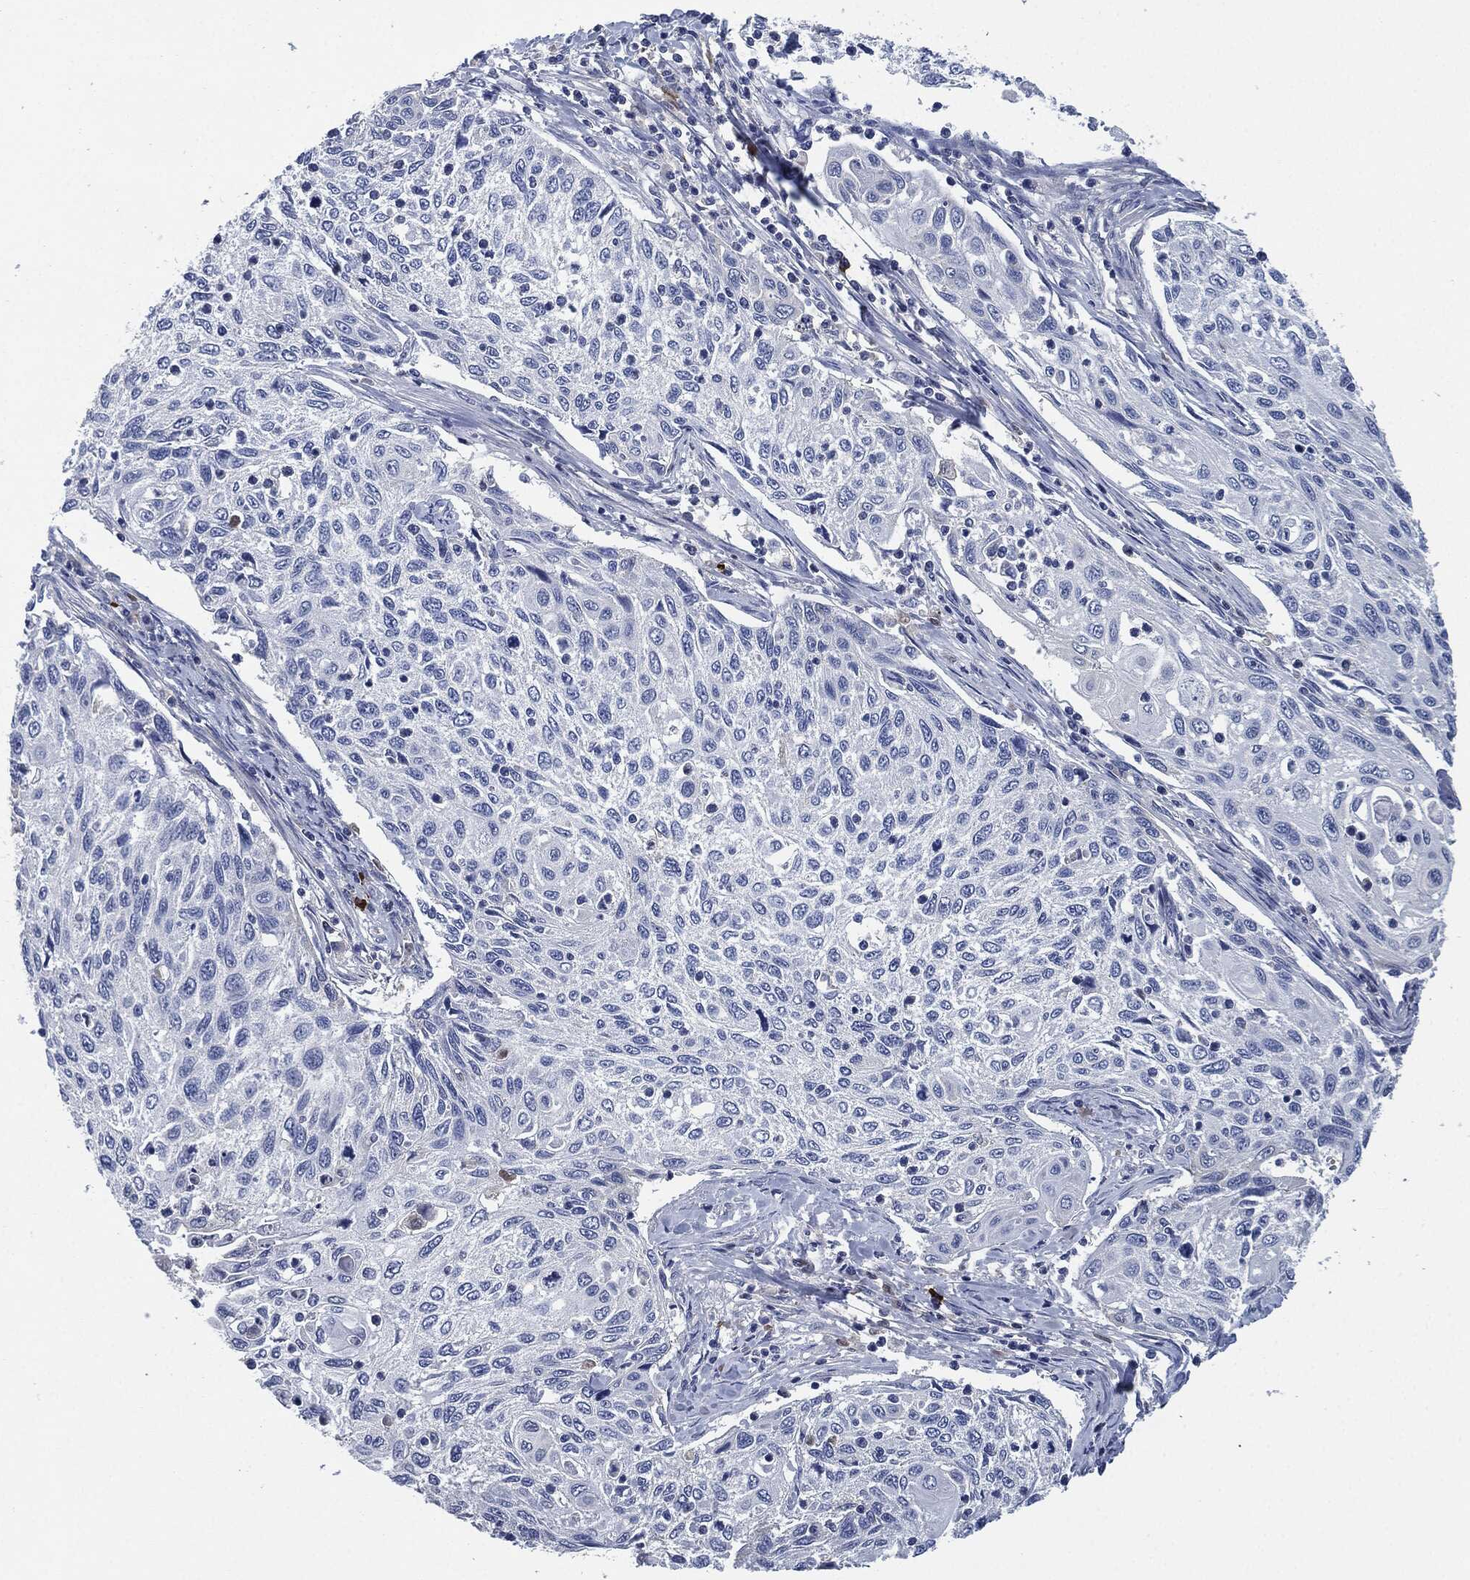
{"staining": {"intensity": "negative", "quantity": "none", "location": "none"}, "tissue": "cervical cancer", "cell_type": "Tumor cells", "image_type": "cancer", "snomed": [{"axis": "morphology", "description": "Squamous cell carcinoma, NOS"}, {"axis": "topography", "description": "Cervix"}], "caption": "Cervical cancer was stained to show a protein in brown. There is no significant expression in tumor cells.", "gene": "CD27", "patient": {"sex": "female", "age": 70}}